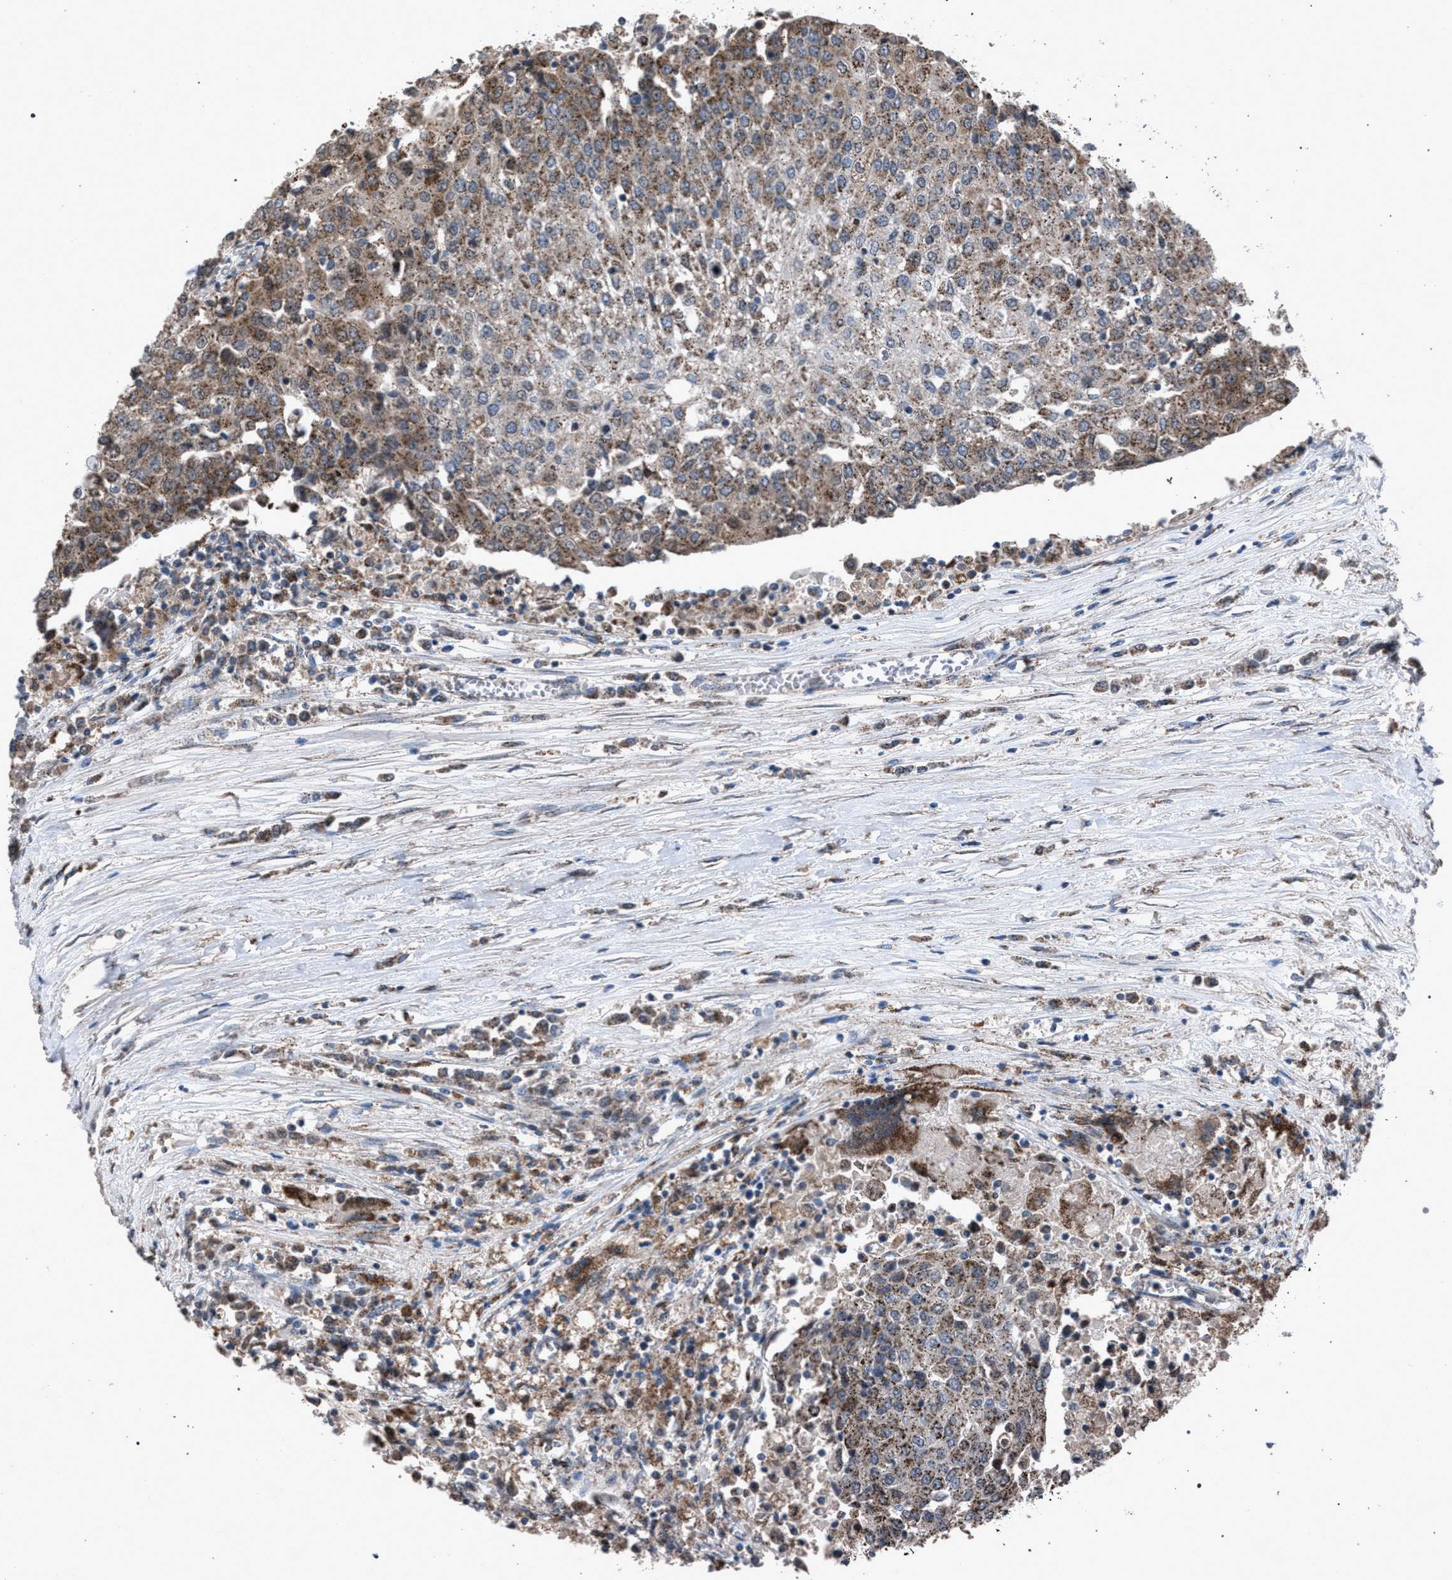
{"staining": {"intensity": "weak", "quantity": ">75%", "location": "cytoplasmic/membranous"}, "tissue": "urothelial cancer", "cell_type": "Tumor cells", "image_type": "cancer", "snomed": [{"axis": "morphology", "description": "Urothelial carcinoma, High grade"}, {"axis": "topography", "description": "Urinary bladder"}], "caption": "High-power microscopy captured an immunohistochemistry histopathology image of urothelial cancer, revealing weak cytoplasmic/membranous staining in about >75% of tumor cells.", "gene": "HSD17B4", "patient": {"sex": "female", "age": 85}}